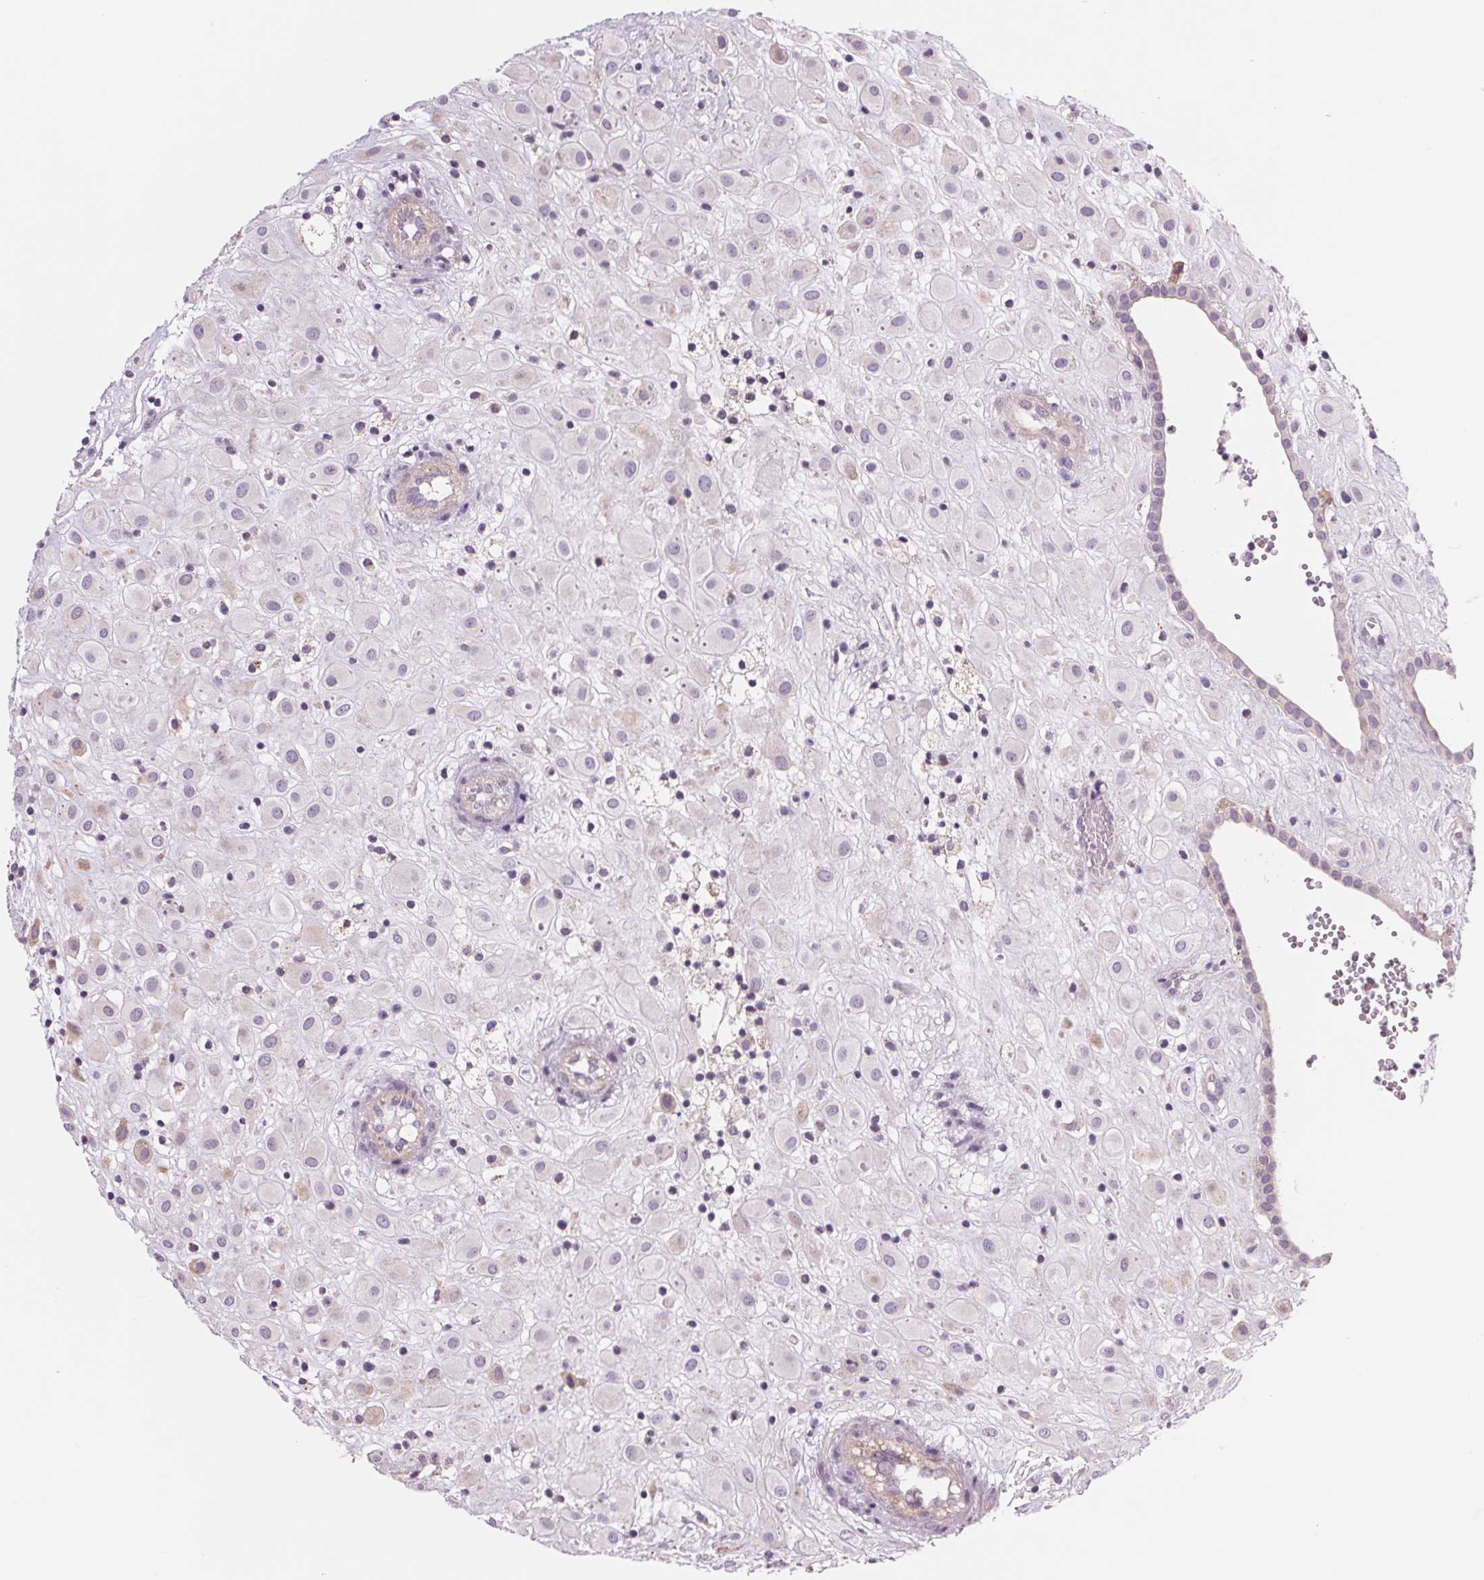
{"staining": {"intensity": "negative", "quantity": "none", "location": "none"}, "tissue": "placenta", "cell_type": "Decidual cells", "image_type": "normal", "snomed": [{"axis": "morphology", "description": "Normal tissue, NOS"}, {"axis": "topography", "description": "Placenta"}], "caption": "This is a micrograph of immunohistochemistry staining of normal placenta, which shows no expression in decidual cells. (DAB (3,3'-diaminobenzidine) IHC visualized using brightfield microscopy, high magnification).", "gene": "SAMD5", "patient": {"sex": "female", "age": 24}}